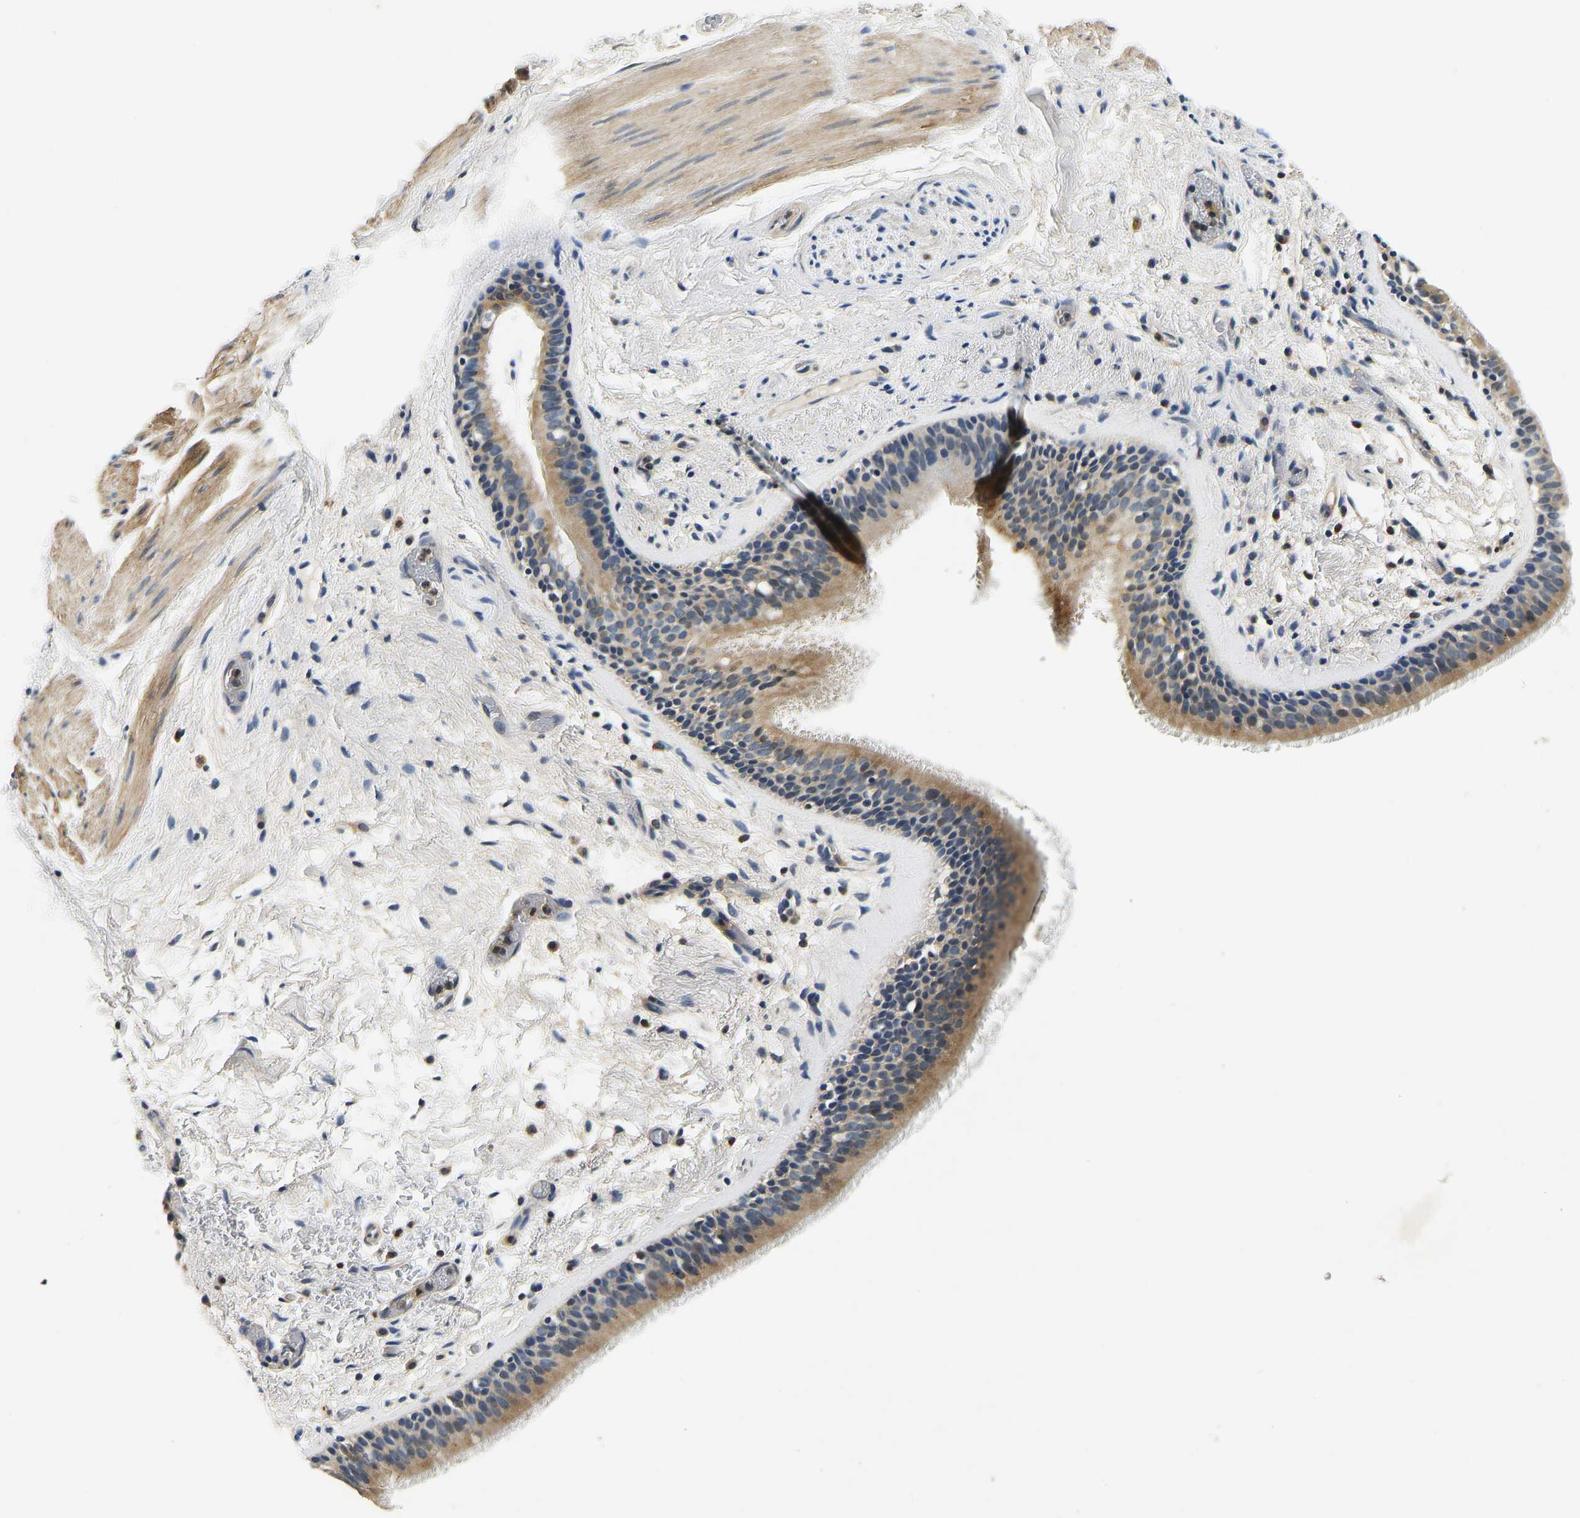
{"staining": {"intensity": "moderate", "quantity": ">75%", "location": "cytoplasmic/membranous"}, "tissue": "bronchus", "cell_type": "Respiratory epithelial cells", "image_type": "normal", "snomed": [{"axis": "morphology", "description": "Normal tissue, NOS"}, {"axis": "topography", "description": "Cartilage tissue"}], "caption": "Protein staining of unremarkable bronchus demonstrates moderate cytoplasmic/membranous expression in approximately >75% of respiratory epithelial cells.", "gene": "RESF1", "patient": {"sex": "female", "age": 63}}